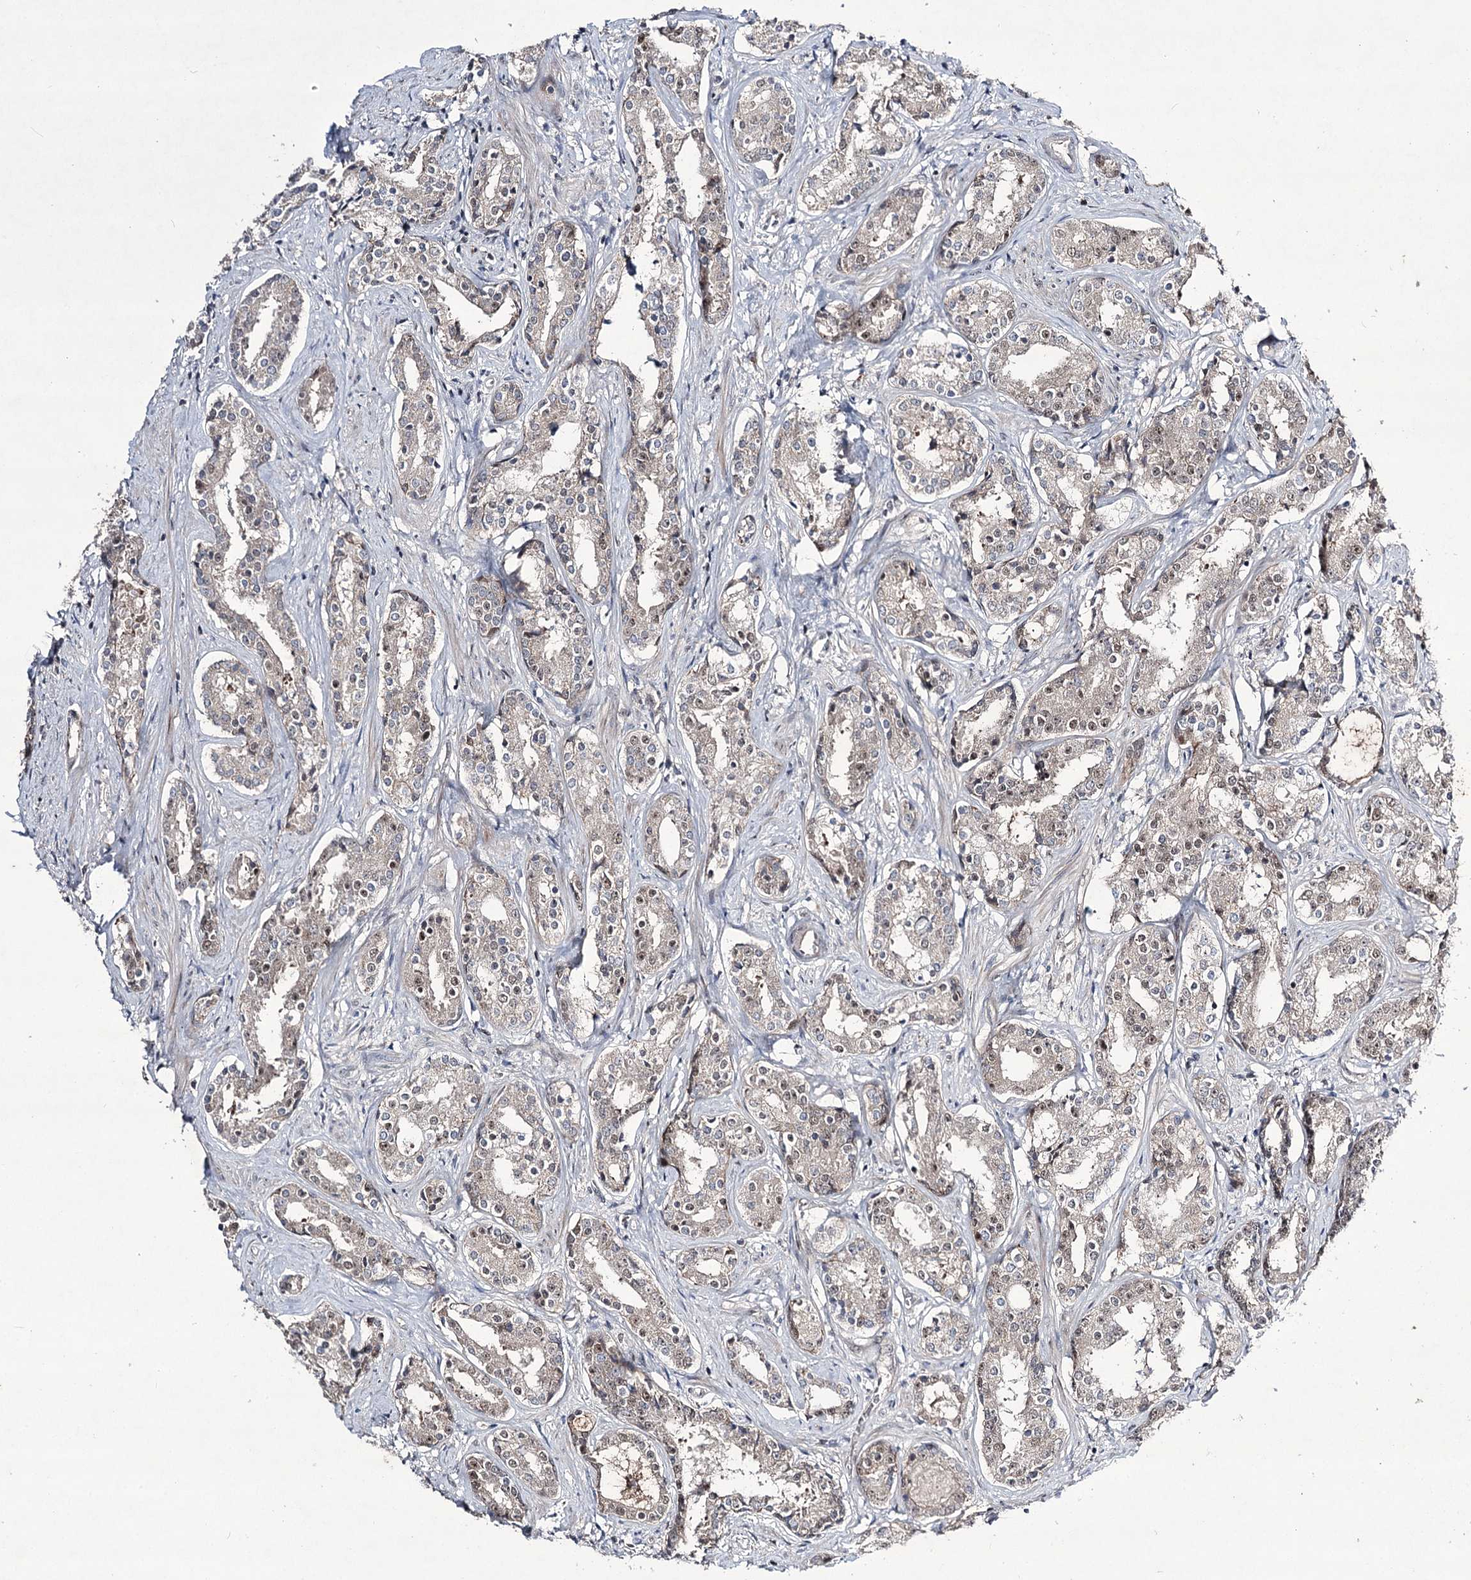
{"staining": {"intensity": "weak", "quantity": "<25%", "location": "nuclear"}, "tissue": "prostate cancer", "cell_type": "Tumor cells", "image_type": "cancer", "snomed": [{"axis": "morphology", "description": "Adenocarcinoma, High grade"}, {"axis": "topography", "description": "Prostate"}], "caption": "Human prostate cancer stained for a protein using immunohistochemistry reveals no expression in tumor cells.", "gene": "HOXC11", "patient": {"sex": "male", "age": 58}}